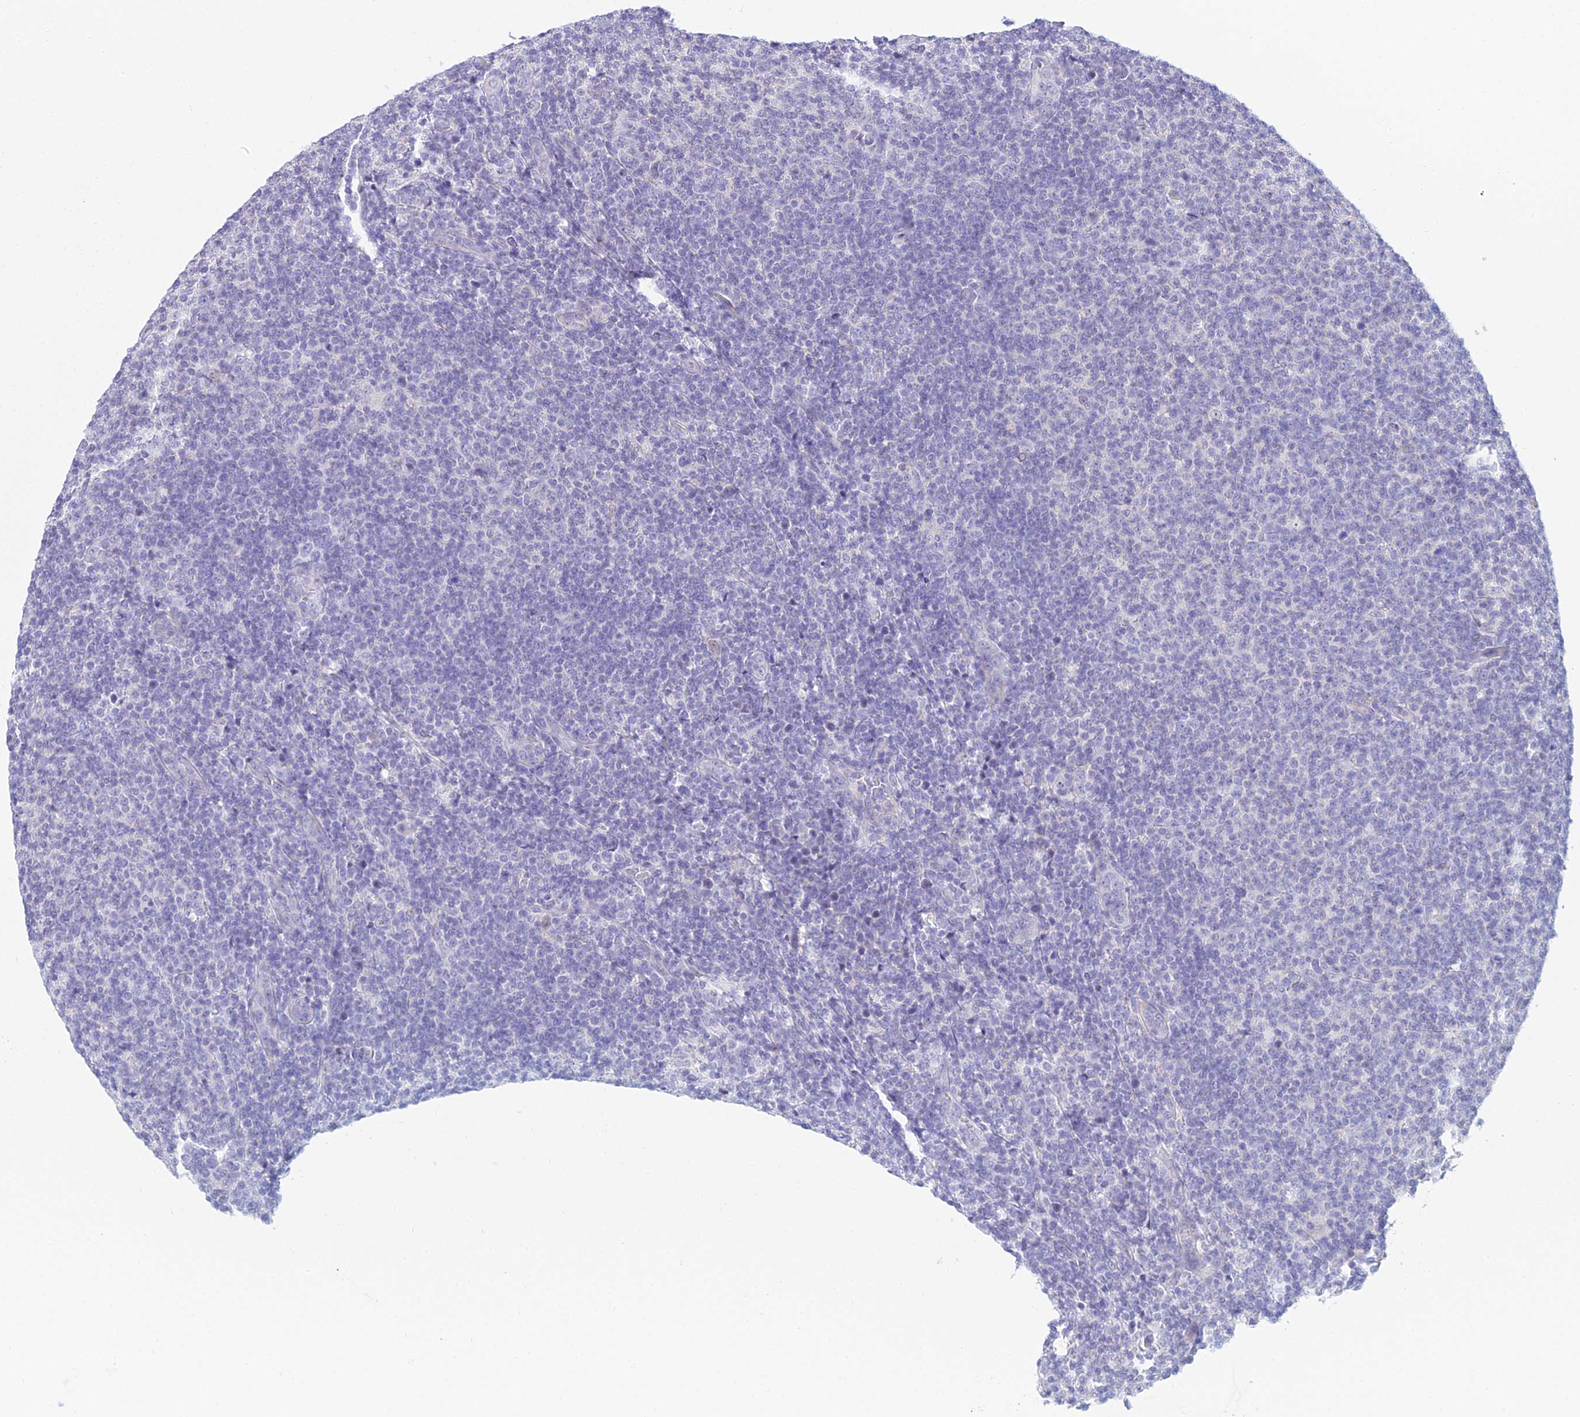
{"staining": {"intensity": "negative", "quantity": "none", "location": "none"}, "tissue": "lymphoma", "cell_type": "Tumor cells", "image_type": "cancer", "snomed": [{"axis": "morphology", "description": "Malignant lymphoma, non-Hodgkin's type, Low grade"}, {"axis": "topography", "description": "Lymph node"}], "caption": "Tumor cells show no significant protein staining in lymphoma.", "gene": "CFAP206", "patient": {"sex": "male", "age": 66}}